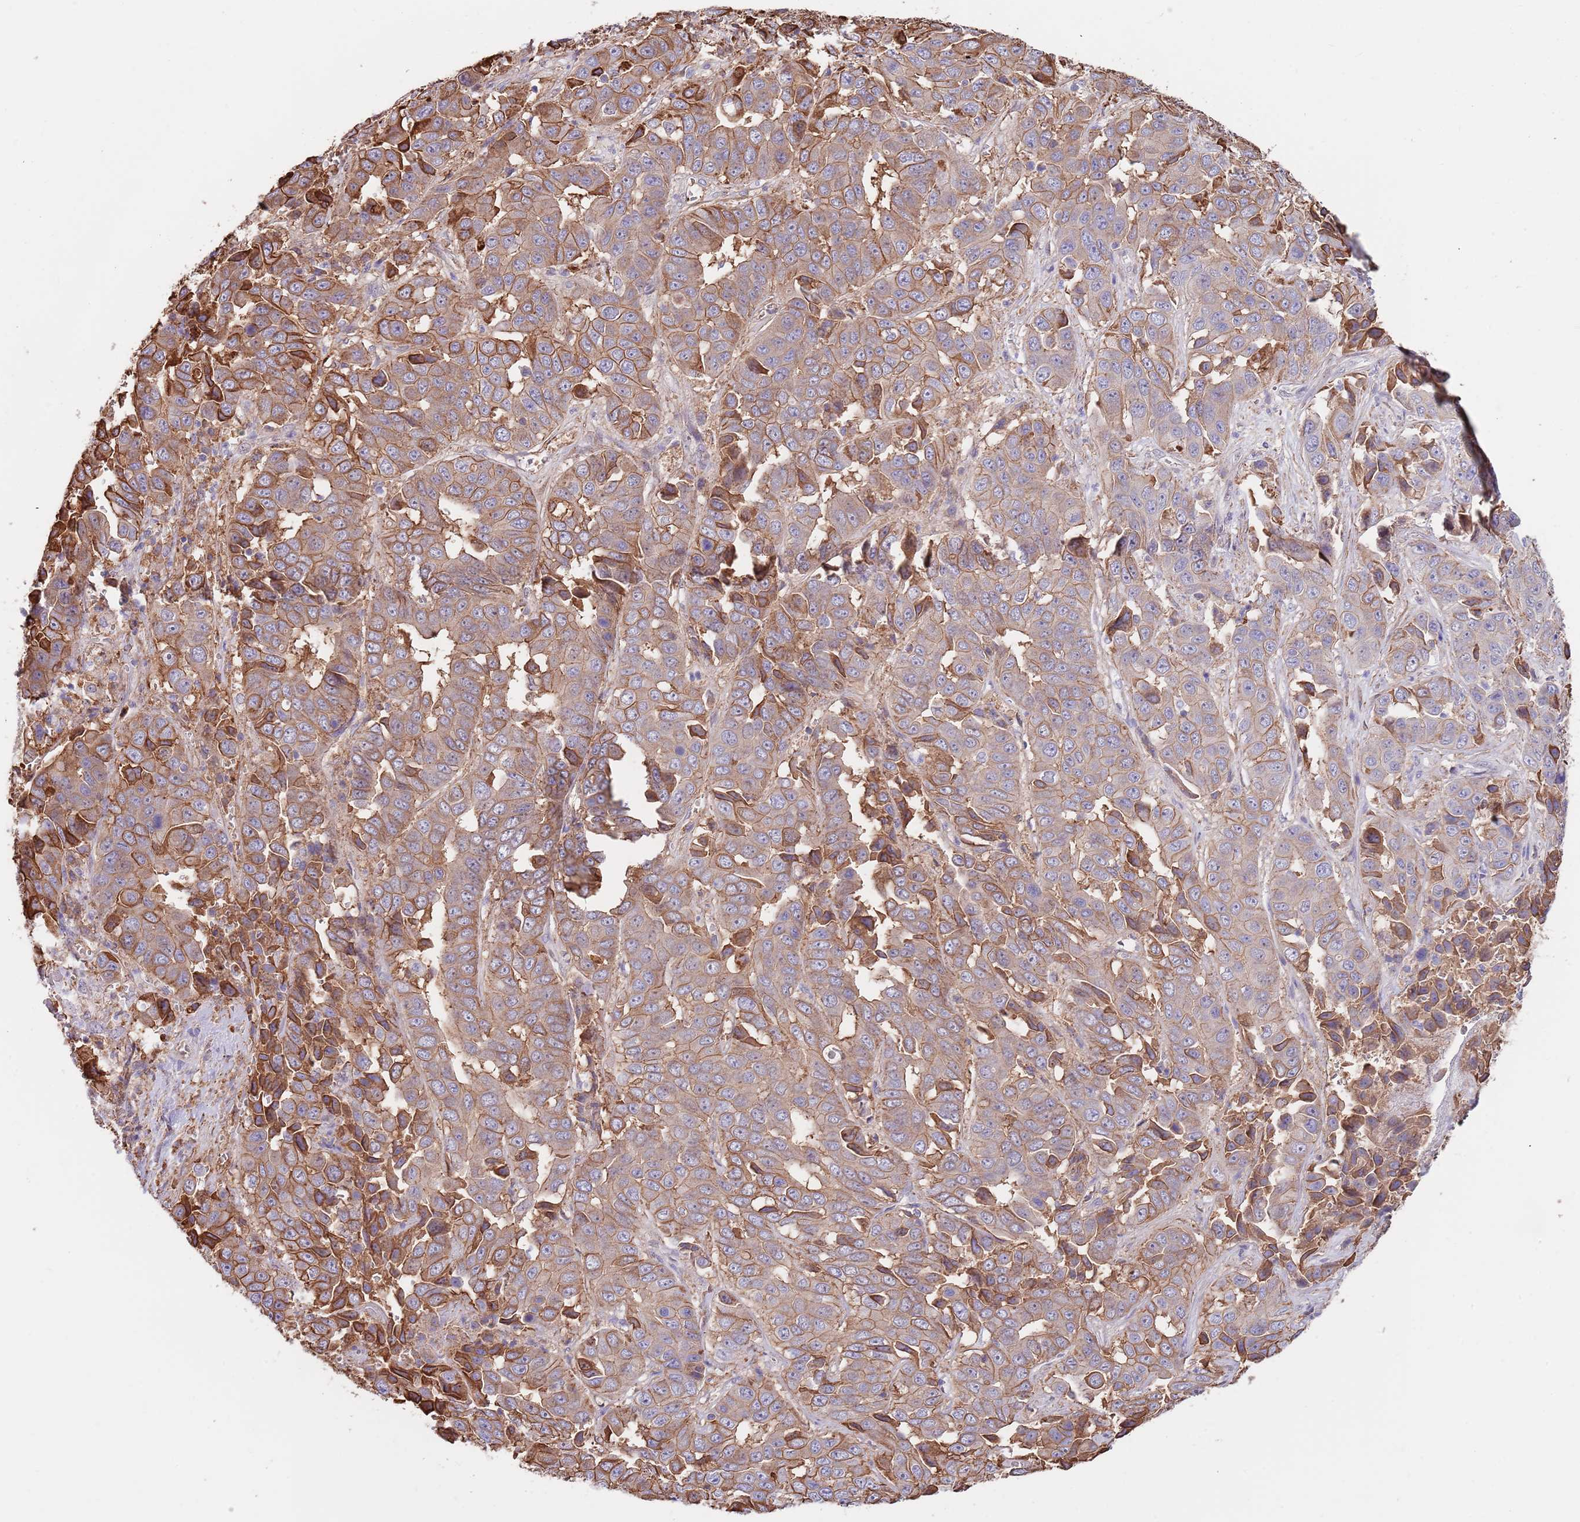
{"staining": {"intensity": "moderate", "quantity": ">75%", "location": "cytoplasmic/membranous"}, "tissue": "liver cancer", "cell_type": "Tumor cells", "image_type": "cancer", "snomed": [{"axis": "morphology", "description": "Cholangiocarcinoma"}, {"axis": "topography", "description": "Liver"}], "caption": "Immunohistochemical staining of liver cancer exhibits medium levels of moderate cytoplasmic/membranous positivity in about >75% of tumor cells. The protein of interest is shown in brown color, while the nuclei are stained blue.", "gene": "BPNT1", "patient": {"sex": "female", "age": 52}}